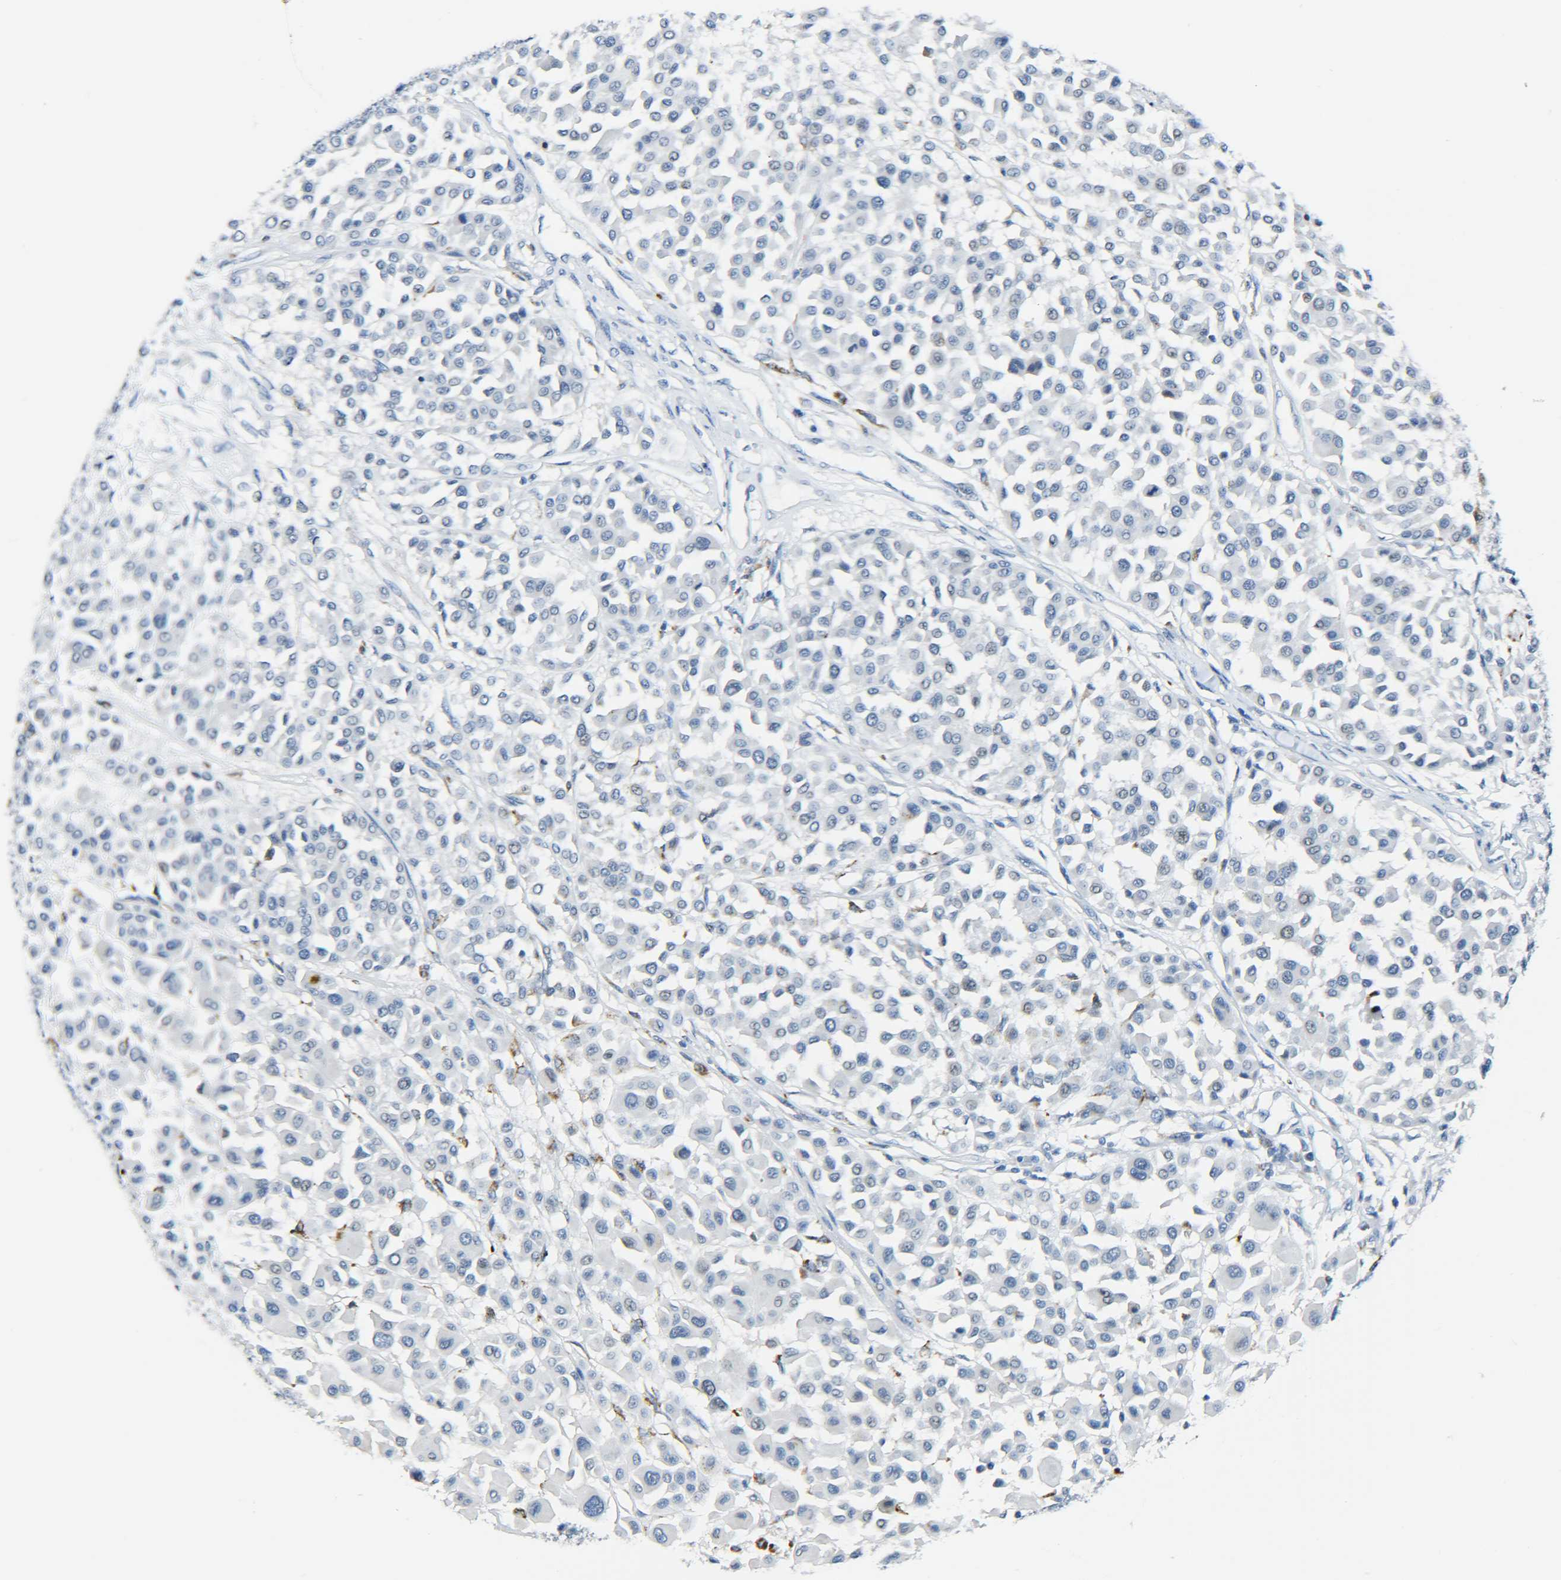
{"staining": {"intensity": "negative", "quantity": "none", "location": "none"}, "tissue": "melanoma", "cell_type": "Tumor cells", "image_type": "cancer", "snomed": [{"axis": "morphology", "description": "Malignant melanoma, Metastatic site"}, {"axis": "topography", "description": "Soft tissue"}], "caption": "There is no significant positivity in tumor cells of melanoma. (DAB (3,3'-diaminobenzidine) immunohistochemistry (IHC), high magnification).", "gene": "C15orf48", "patient": {"sex": "male", "age": 41}}